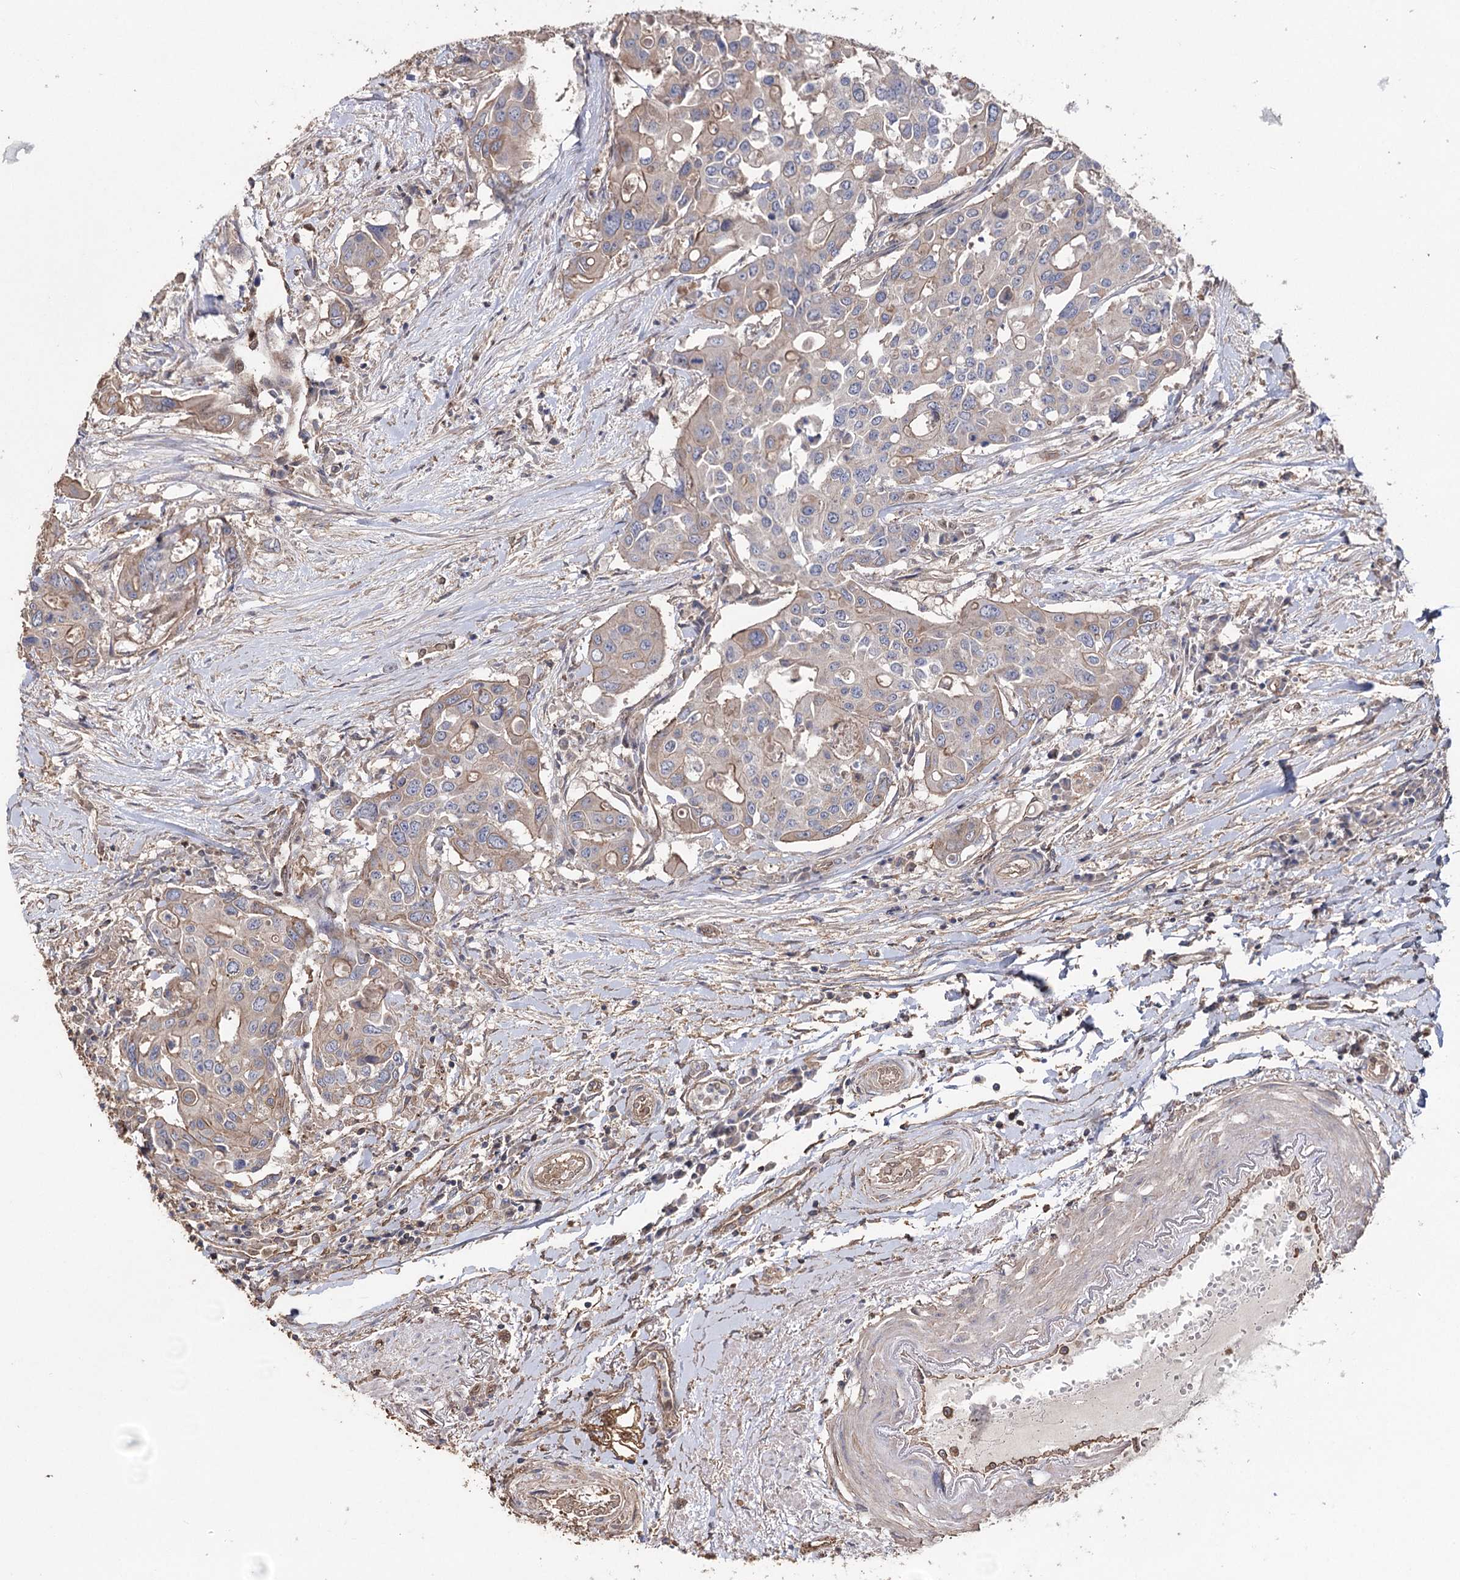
{"staining": {"intensity": "weak", "quantity": "25%-75%", "location": "cytoplasmic/membranous"}, "tissue": "colorectal cancer", "cell_type": "Tumor cells", "image_type": "cancer", "snomed": [{"axis": "morphology", "description": "Adenocarcinoma, NOS"}, {"axis": "topography", "description": "Colon"}], "caption": "Immunohistochemical staining of human colorectal cancer demonstrates low levels of weak cytoplasmic/membranous expression in approximately 25%-75% of tumor cells.", "gene": "FAM13B", "patient": {"sex": "male", "age": 77}}